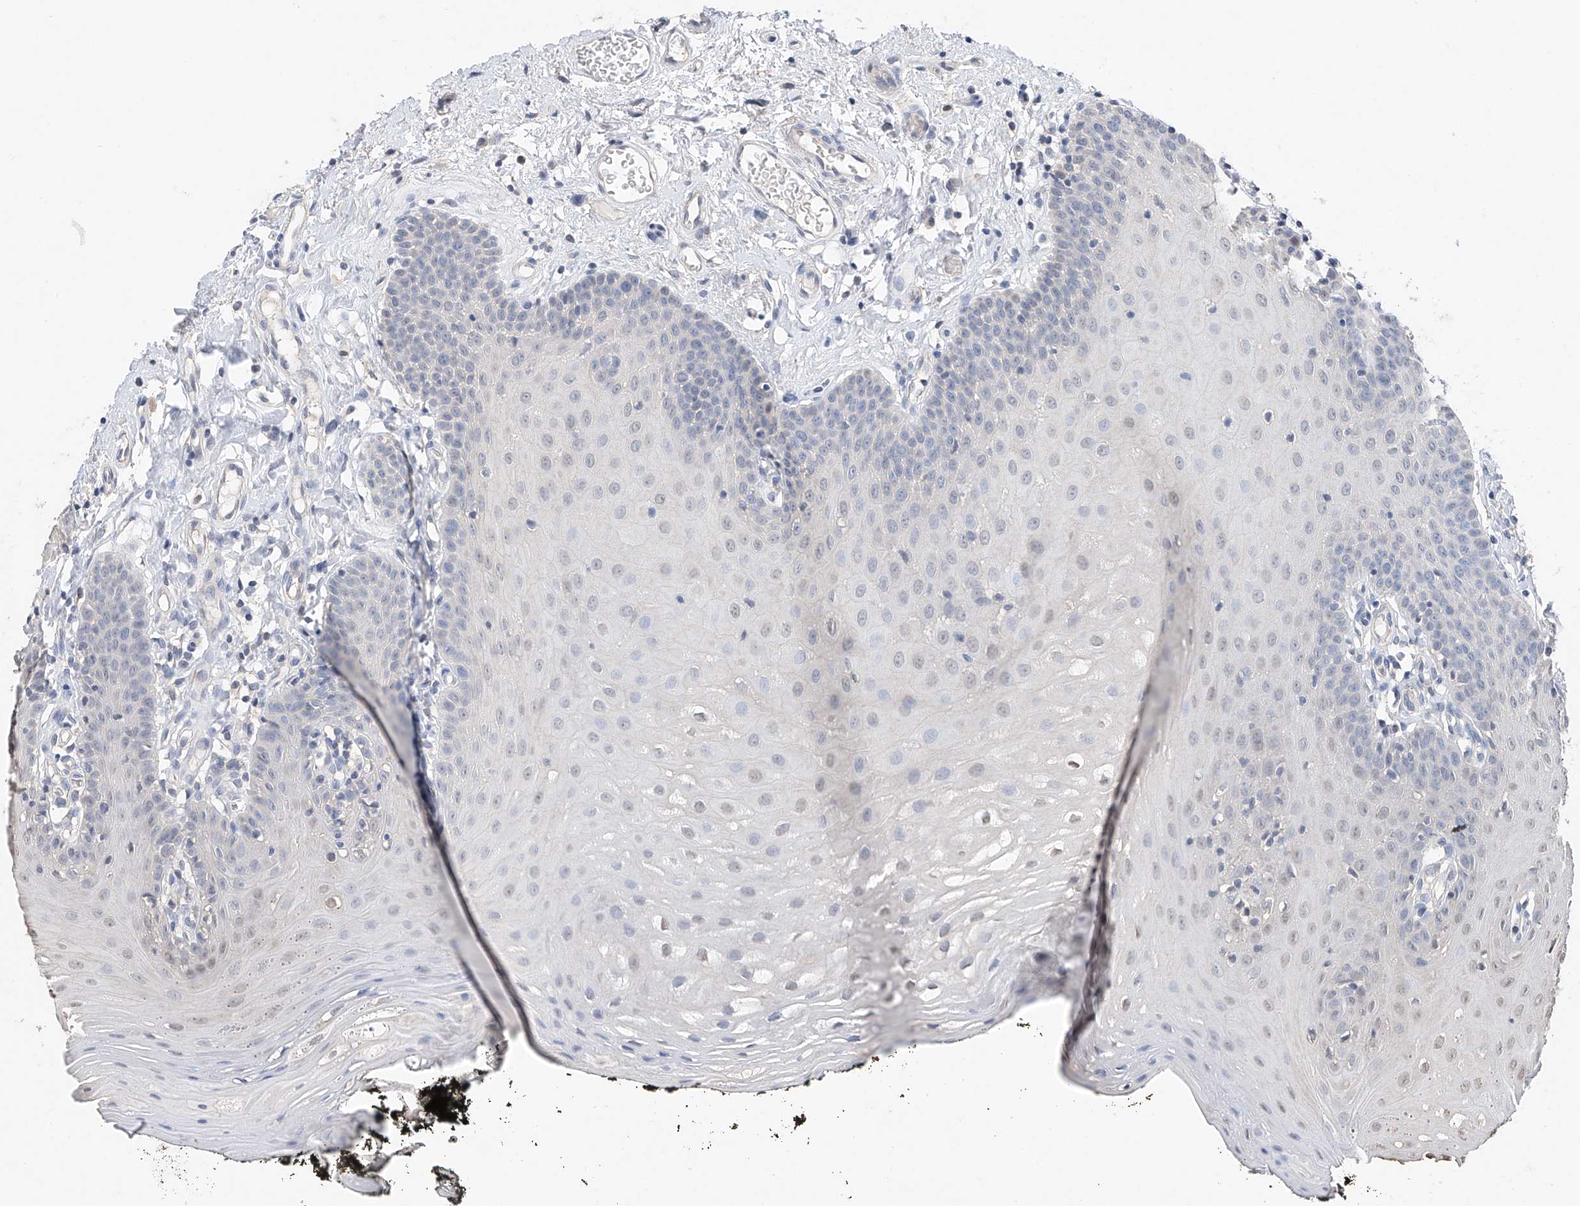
{"staining": {"intensity": "negative", "quantity": "none", "location": "none"}, "tissue": "oral mucosa", "cell_type": "Squamous epithelial cells", "image_type": "normal", "snomed": [{"axis": "morphology", "description": "Normal tissue, NOS"}, {"axis": "topography", "description": "Oral tissue"}], "caption": "This is an immunohistochemistry (IHC) photomicrograph of normal oral mucosa. There is no positivity in squamous epithelial cells.", "gene": "FUCA2", "patient": {"sex": "male", "age": 74}}